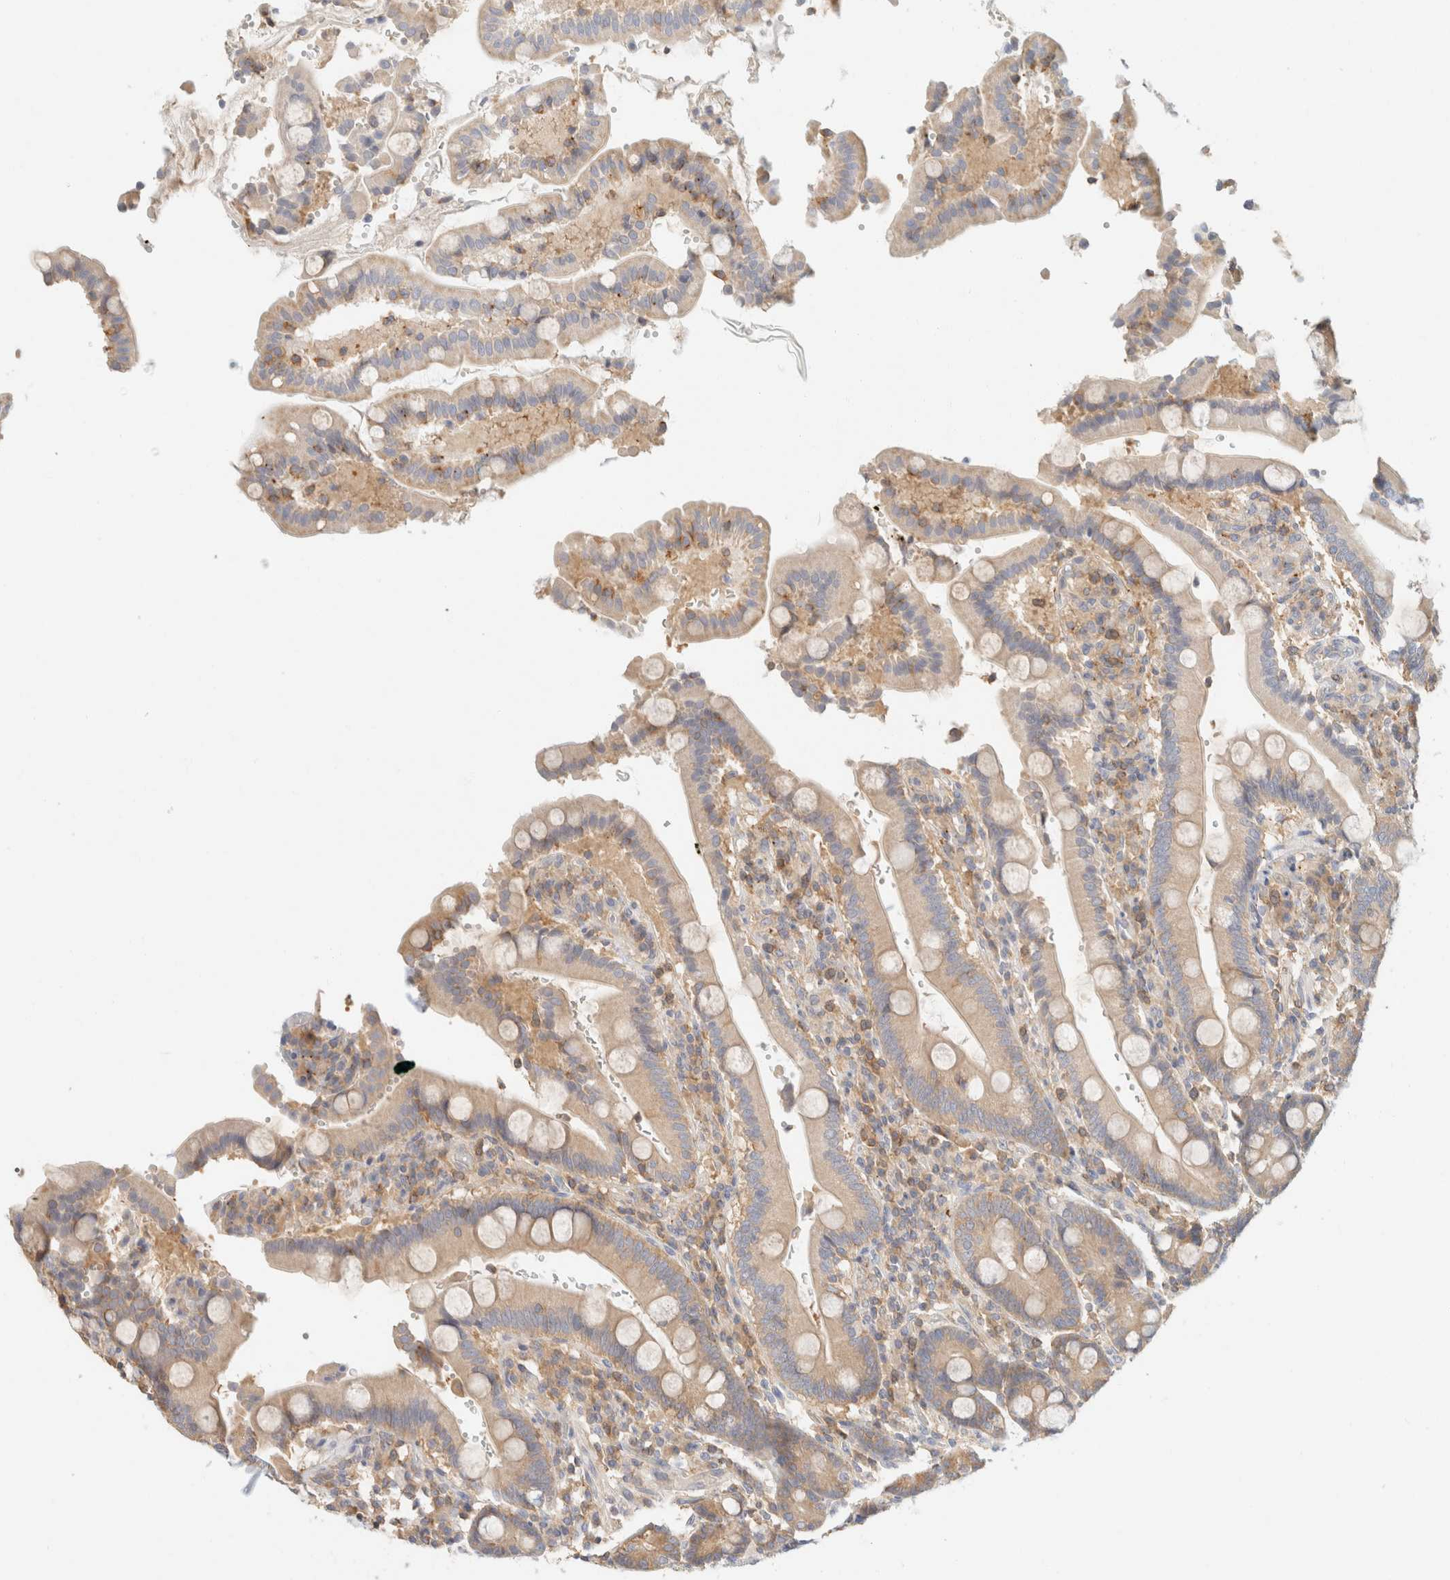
{"staining": {"intensity": "weak", "quantity": "<25%", "location": "cytoplasmic/membranous"}, "tissue": "duodenum", "cell_type": "Glandular cells", "image_type": "normal", "snomed": [{"axis": "morphology", "description": "Normal tissue, NOS"}, {"axis": "topography", "description": "Small intestine, NOS"}], "caption": "Immunohistochemistry (IHC) micrograph of normal duodenum: duodenum stained with DAB (3,3'-diaminobenzidine) displays no significant protein staining in glandular cells.", "gene": "SH3GLB2", "patient": {"sex": "female", "age": 71}}